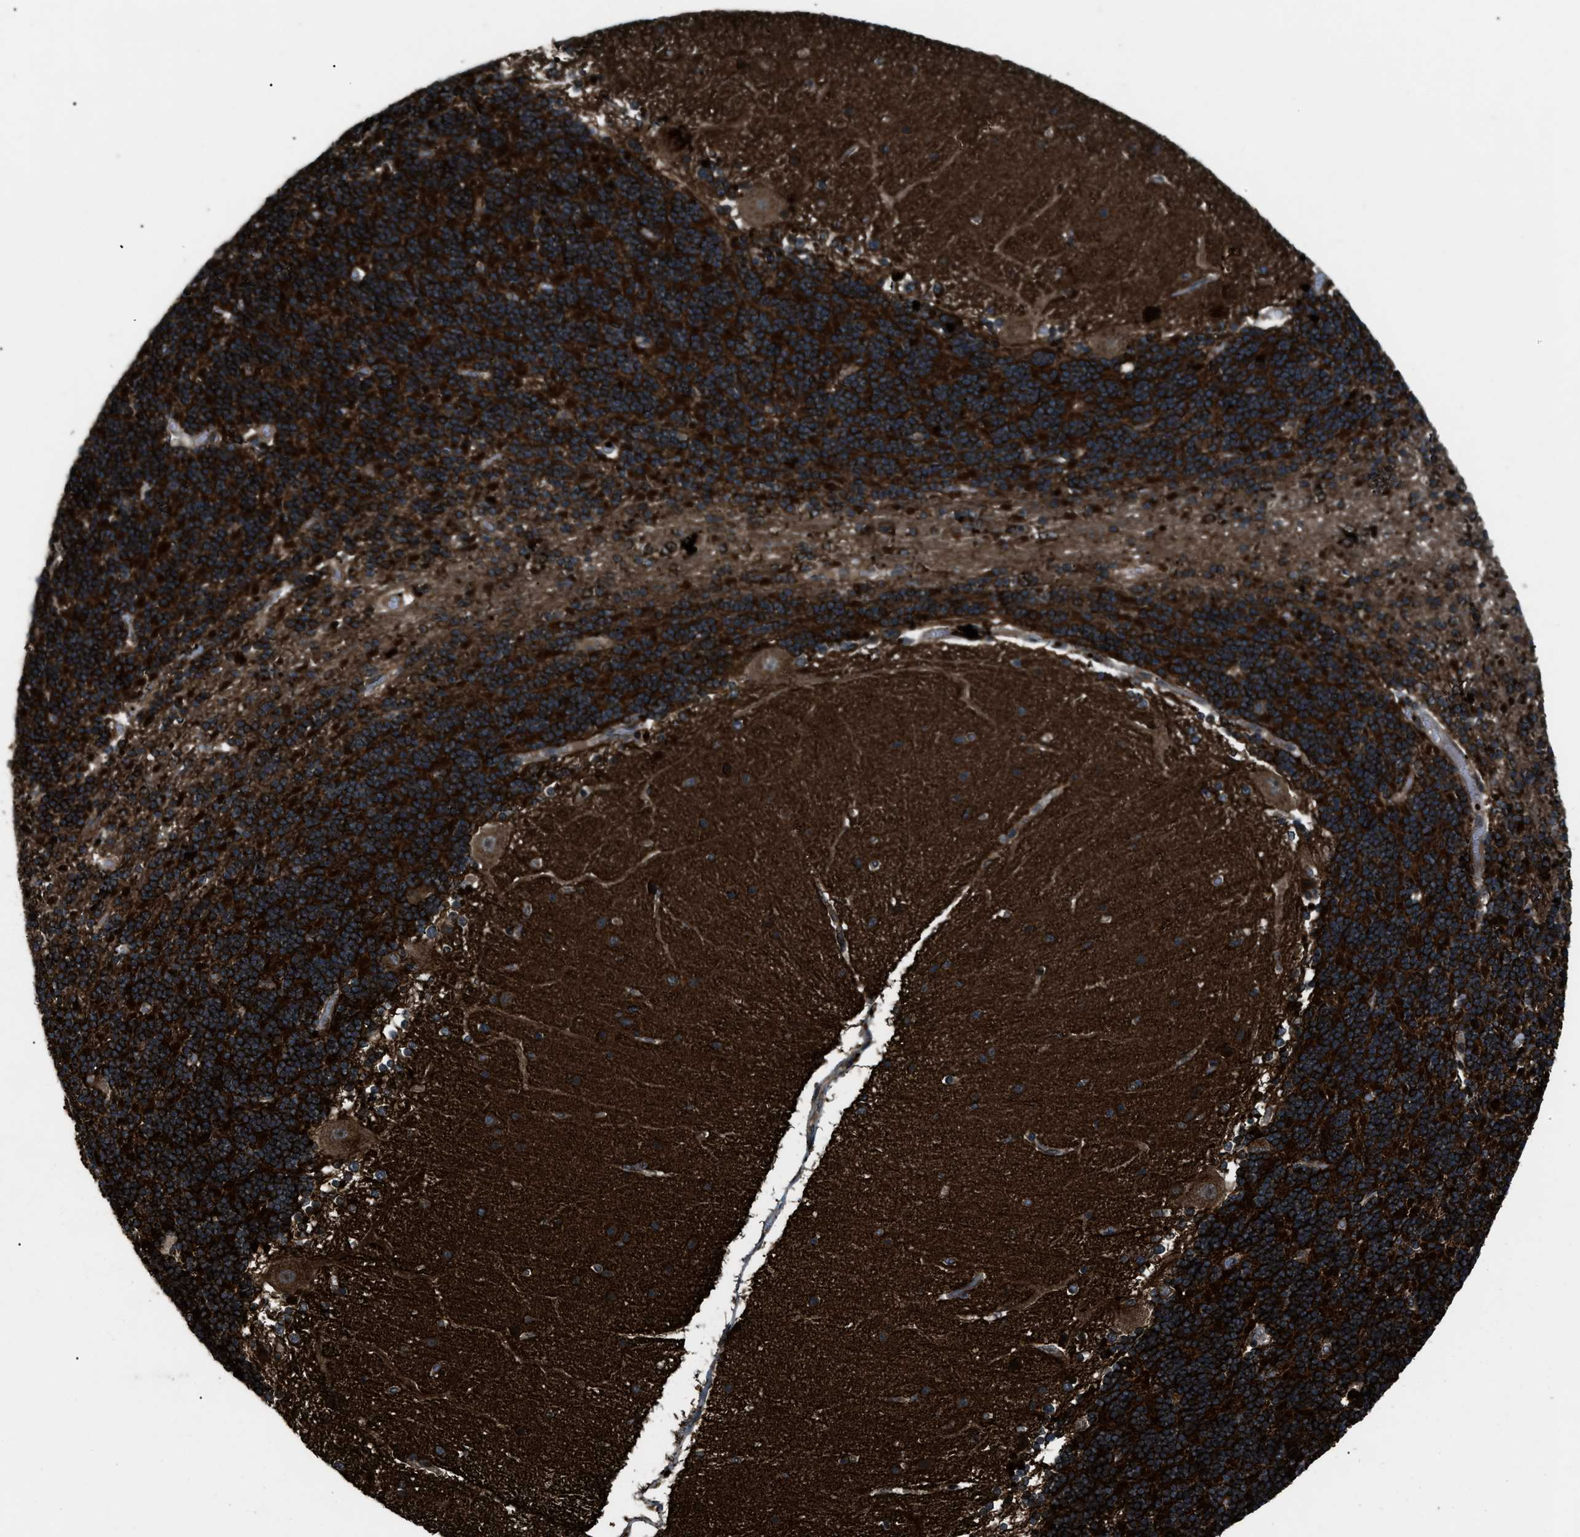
{"staining": {"intensity": "moderate", "quantity": ">75%", "location": "cytoplasmic/membranous"}, "tissue": "cerebellum", "cell_type": "Cells in granular layer", "image_type": "normal", "snomed": [{"axis": "morphology", "description": "Normal tissue, NOS"}, {"axis": "topography", "description": "Cerebellum"}], "caption": "Protein staining shows moderate cytoplasmic/membranous staining in about >75% of cells in granular layer in benign cerebellum. (DAB (3,3'-diaminobenzidine) = brown stain, brightfield microscopy at high magnification).", "gene": "IRAK4", "patient": {"sex": "female", "age": 54}}